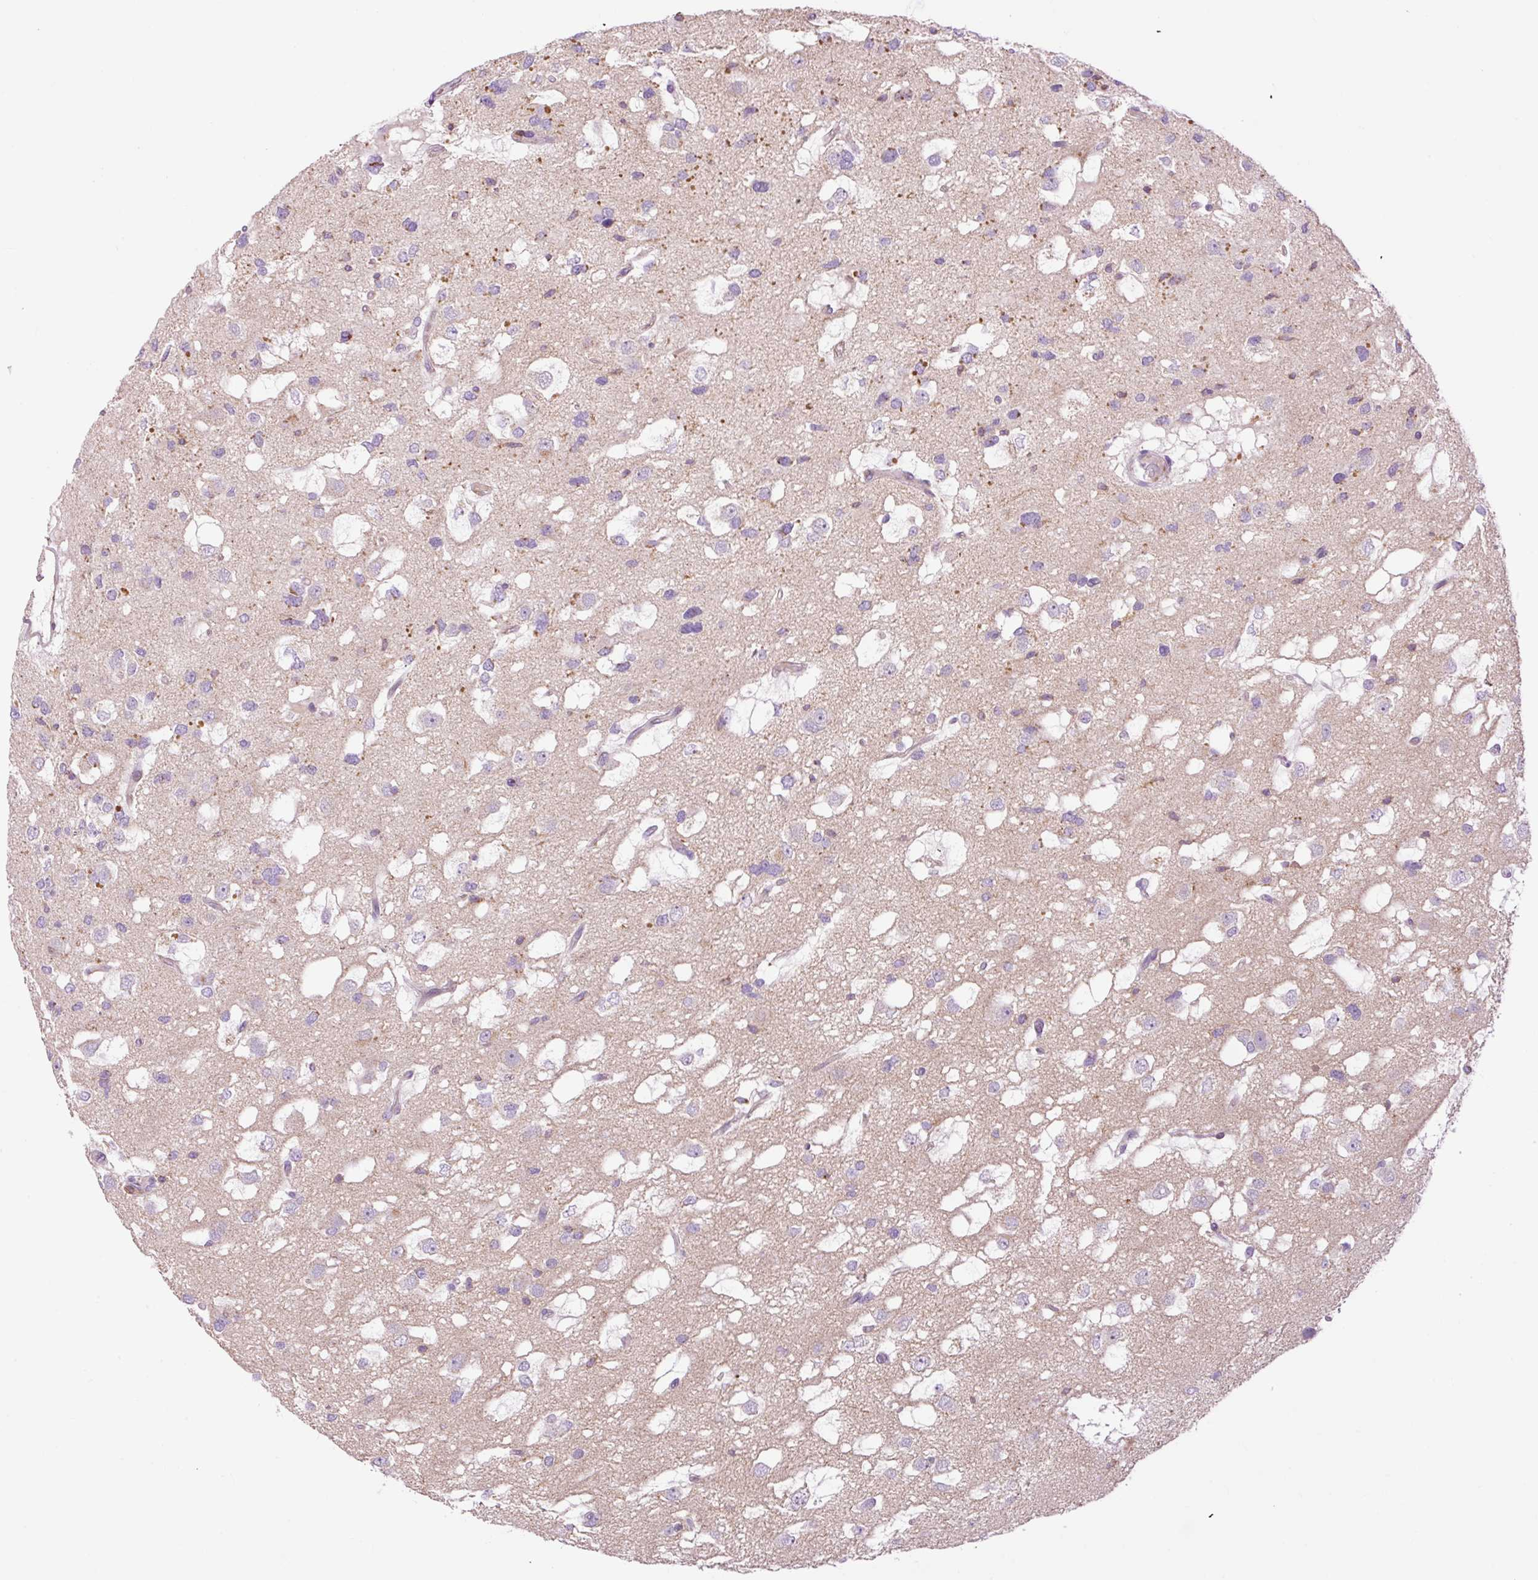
{"staining": {"intensity": "negative", "quantity": "none", "location": "none"}, "tissue": "glioma", "cell_type": "Tumor cells", "image_type": "cancer", "snomed": [{"axis": "morphology", "description": "Glioma, malignant, High grade"}, {"axis": "topography", "description": "Brain"}], "caption": "DAB (3,3'-diaminobenzidine) immunohistochemical staining of glioma demonstrates no significant positivity in tumor cells. The staining was performed using DAB to visualize the protein expression in brown, while the nuclei were stained in blue with hematoxylin (Magnification: 20x).", "gene": "CD83", "patient": {"sex": "male", "age": 53}}